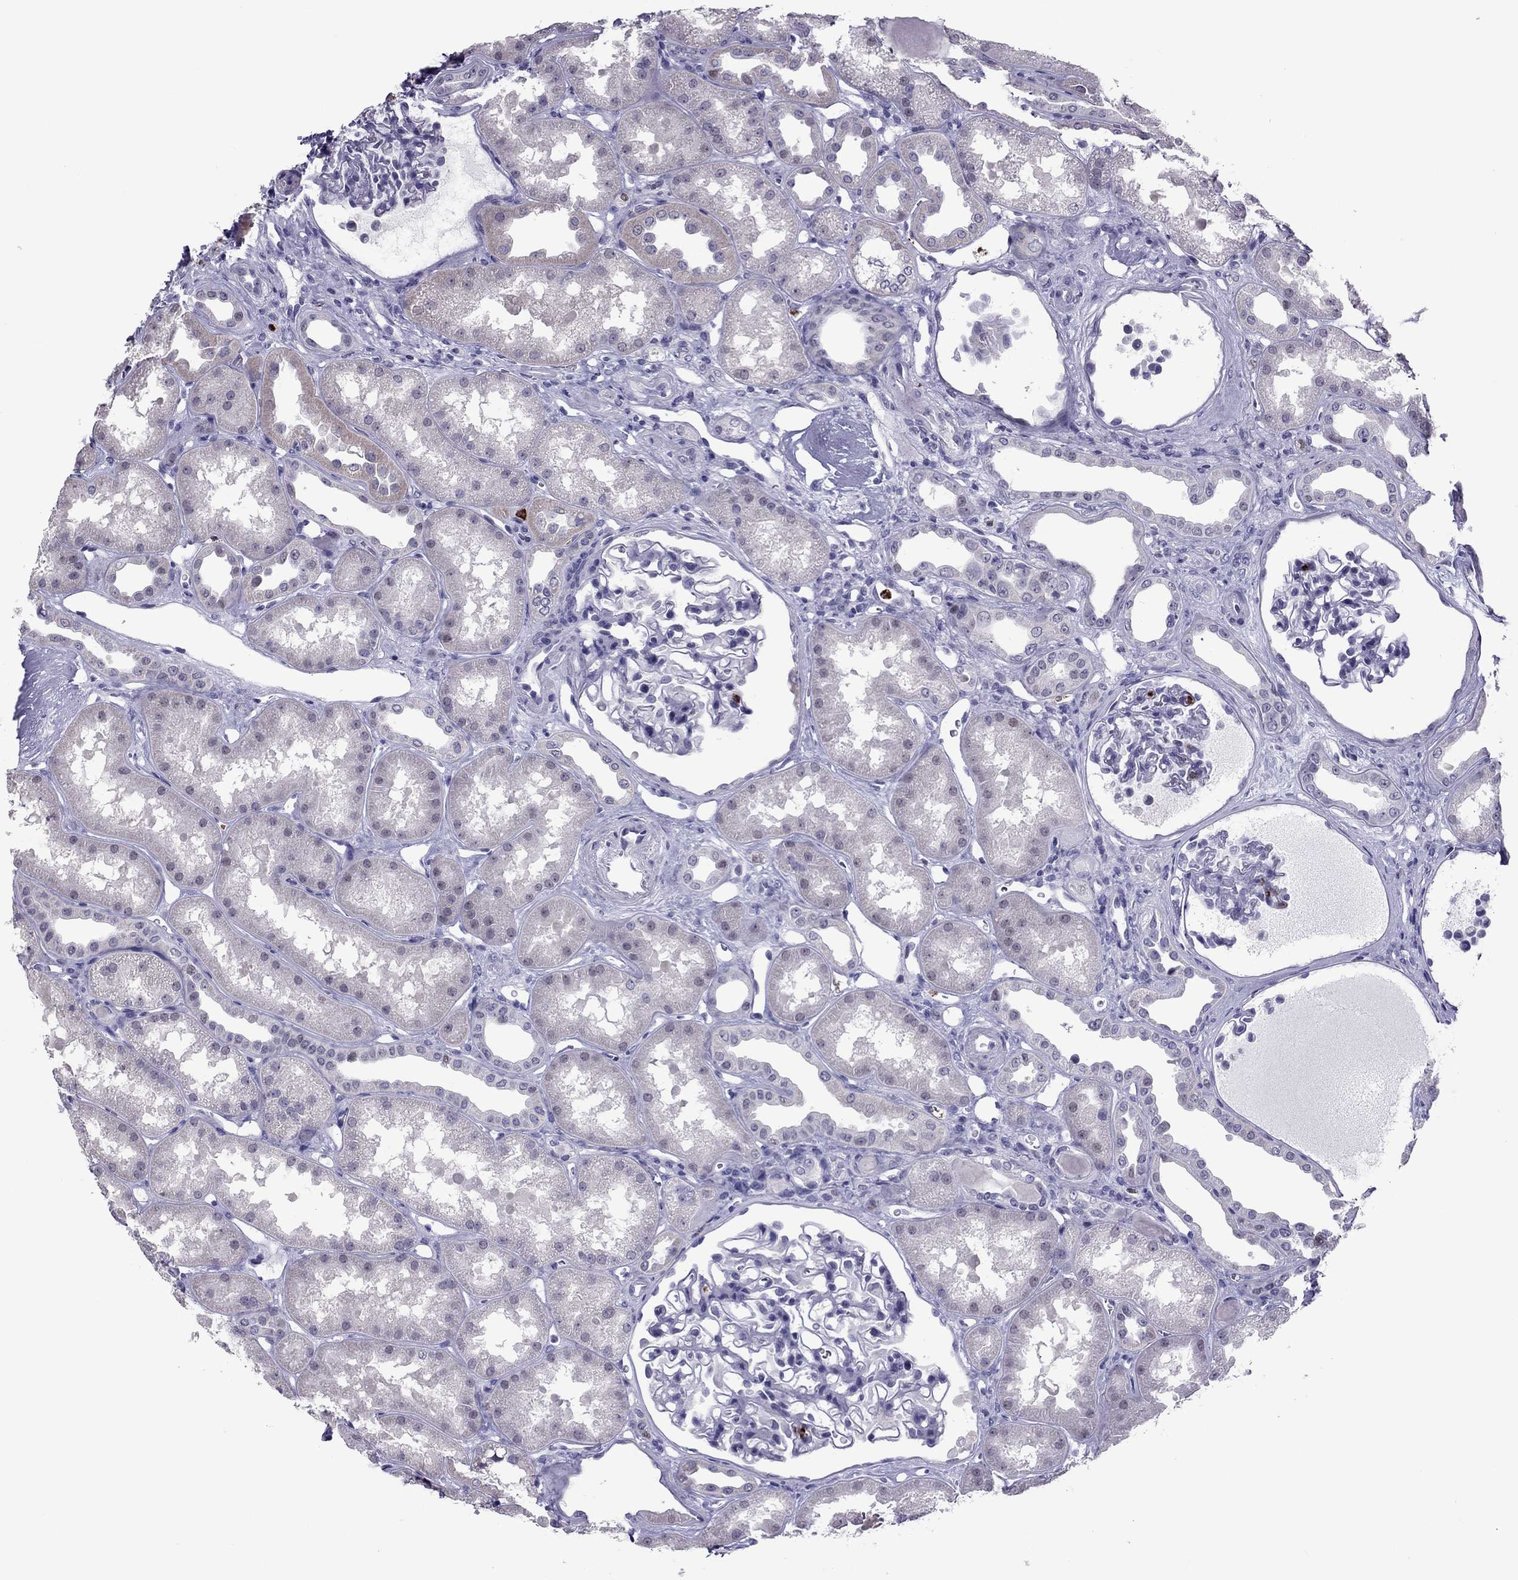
{"staining": {"intensity": "negative", "quantity": "none", "location": "none"}, "tissue": "kidney", "cell_type": "Cells in glomeruli", "image_type": "normal", "snomed": [{"axis": "morphology", "description": "Normal tissue, NOS"}, {"axis": "topography", "description": "Kidney"}], "caption": "This is an IHC micrograph of benign human kidney. There is no staining in cells in glomeruli.", "gene": "CCL27", "patient": {"sex": "male", "age": 61}}